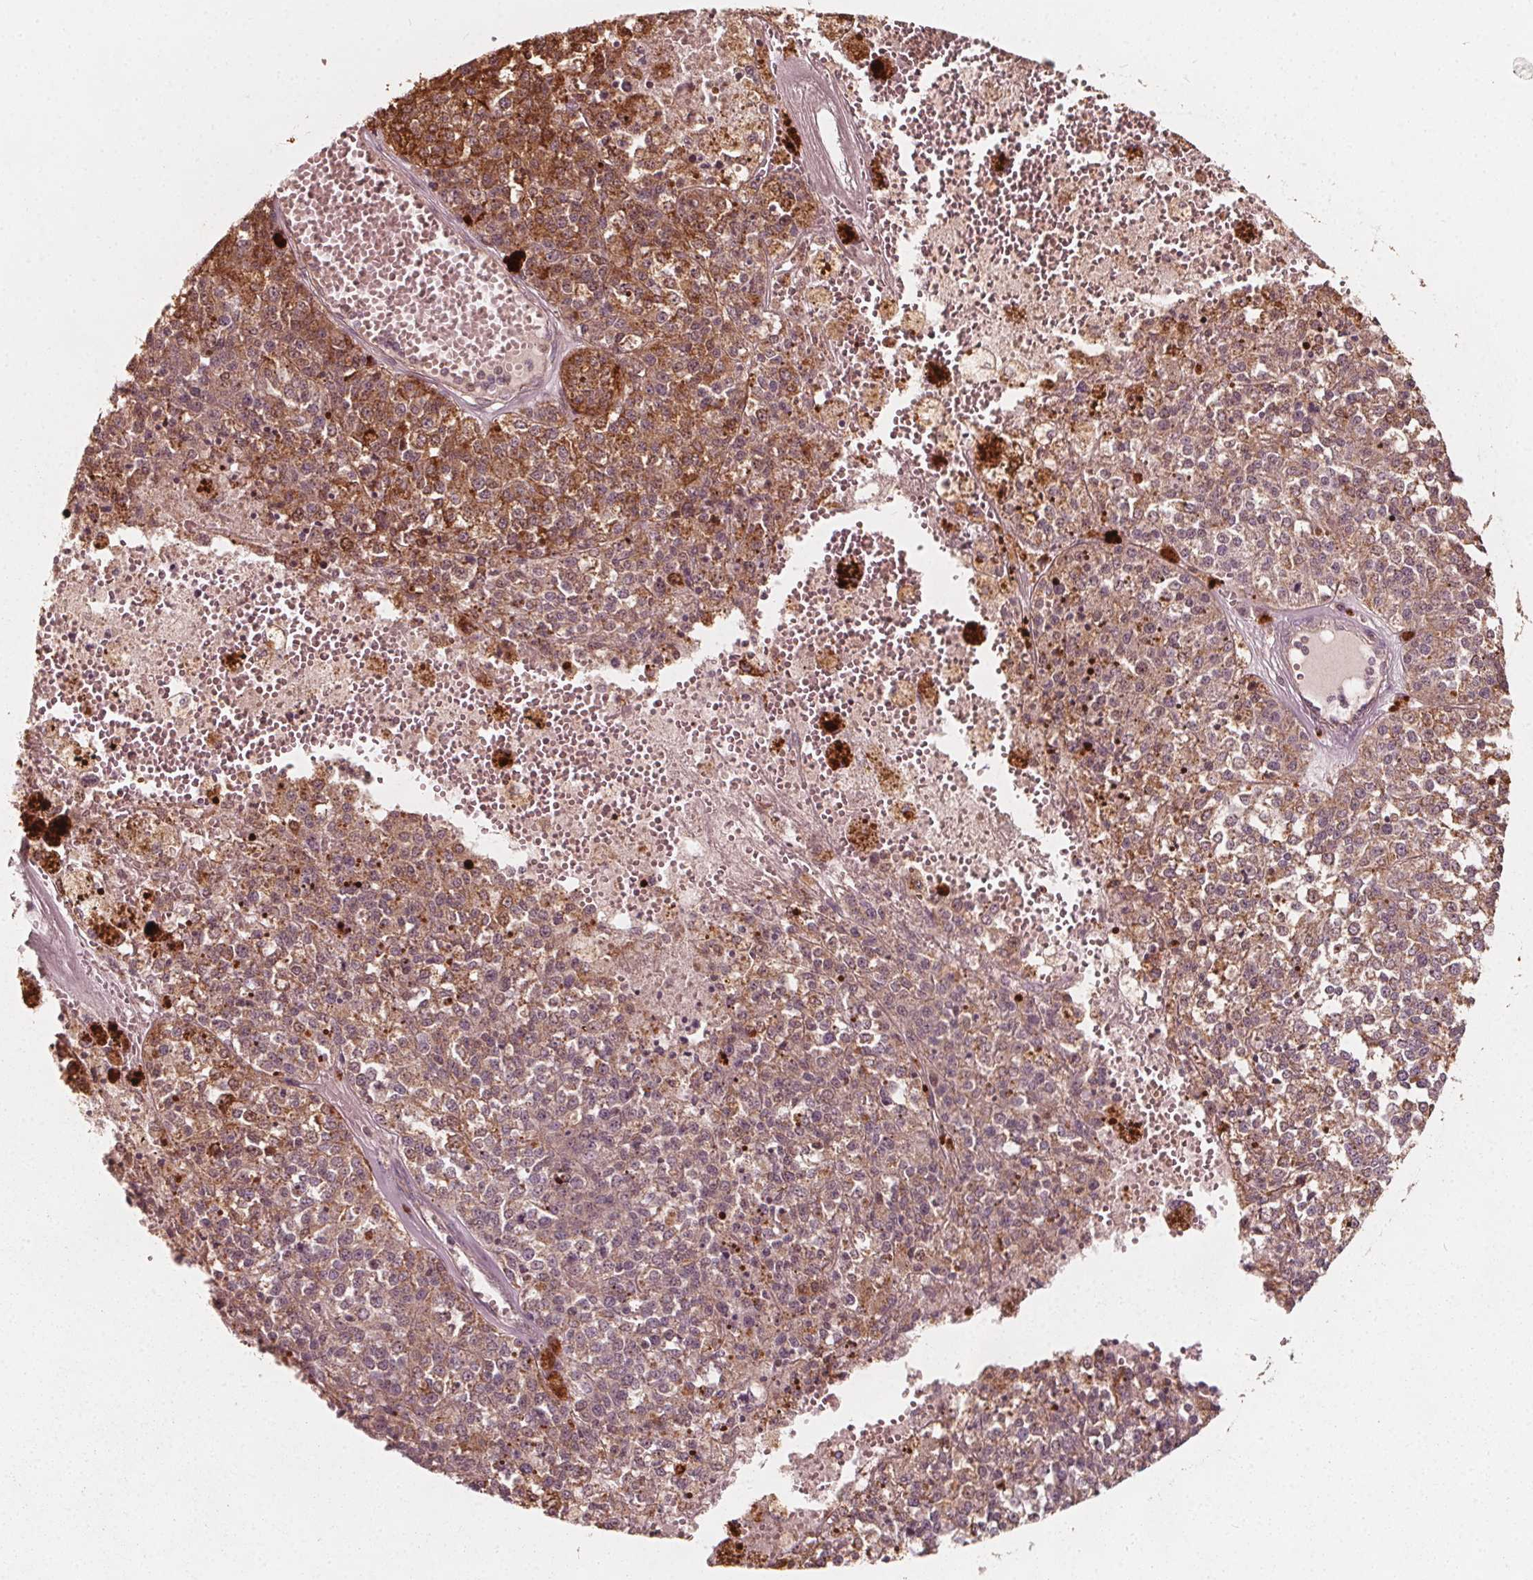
{"staining": {"intensity": "moderate", "quantity": ">75%", "location": "cytoplasmic/membranous"}, "tissue": "melanoma", "cell_type": "Tumor cells", "image_type": "cancer", "snomed": [{"axis": "morphology", "description": "Malignant melanoma, Metastatic site"}, {"axis": "topography", "description": "Lymph node"}], "caption": "Immunohistochemistry image of human malignant melanoma (metastatic site) stained for a protein (brown), which exhibits medium levels of moderate cytoplasmic/membranous positivity in about >75% of tumor cells.", "gene": "AIP", "patient": {"sex": "female", "age": 64}}